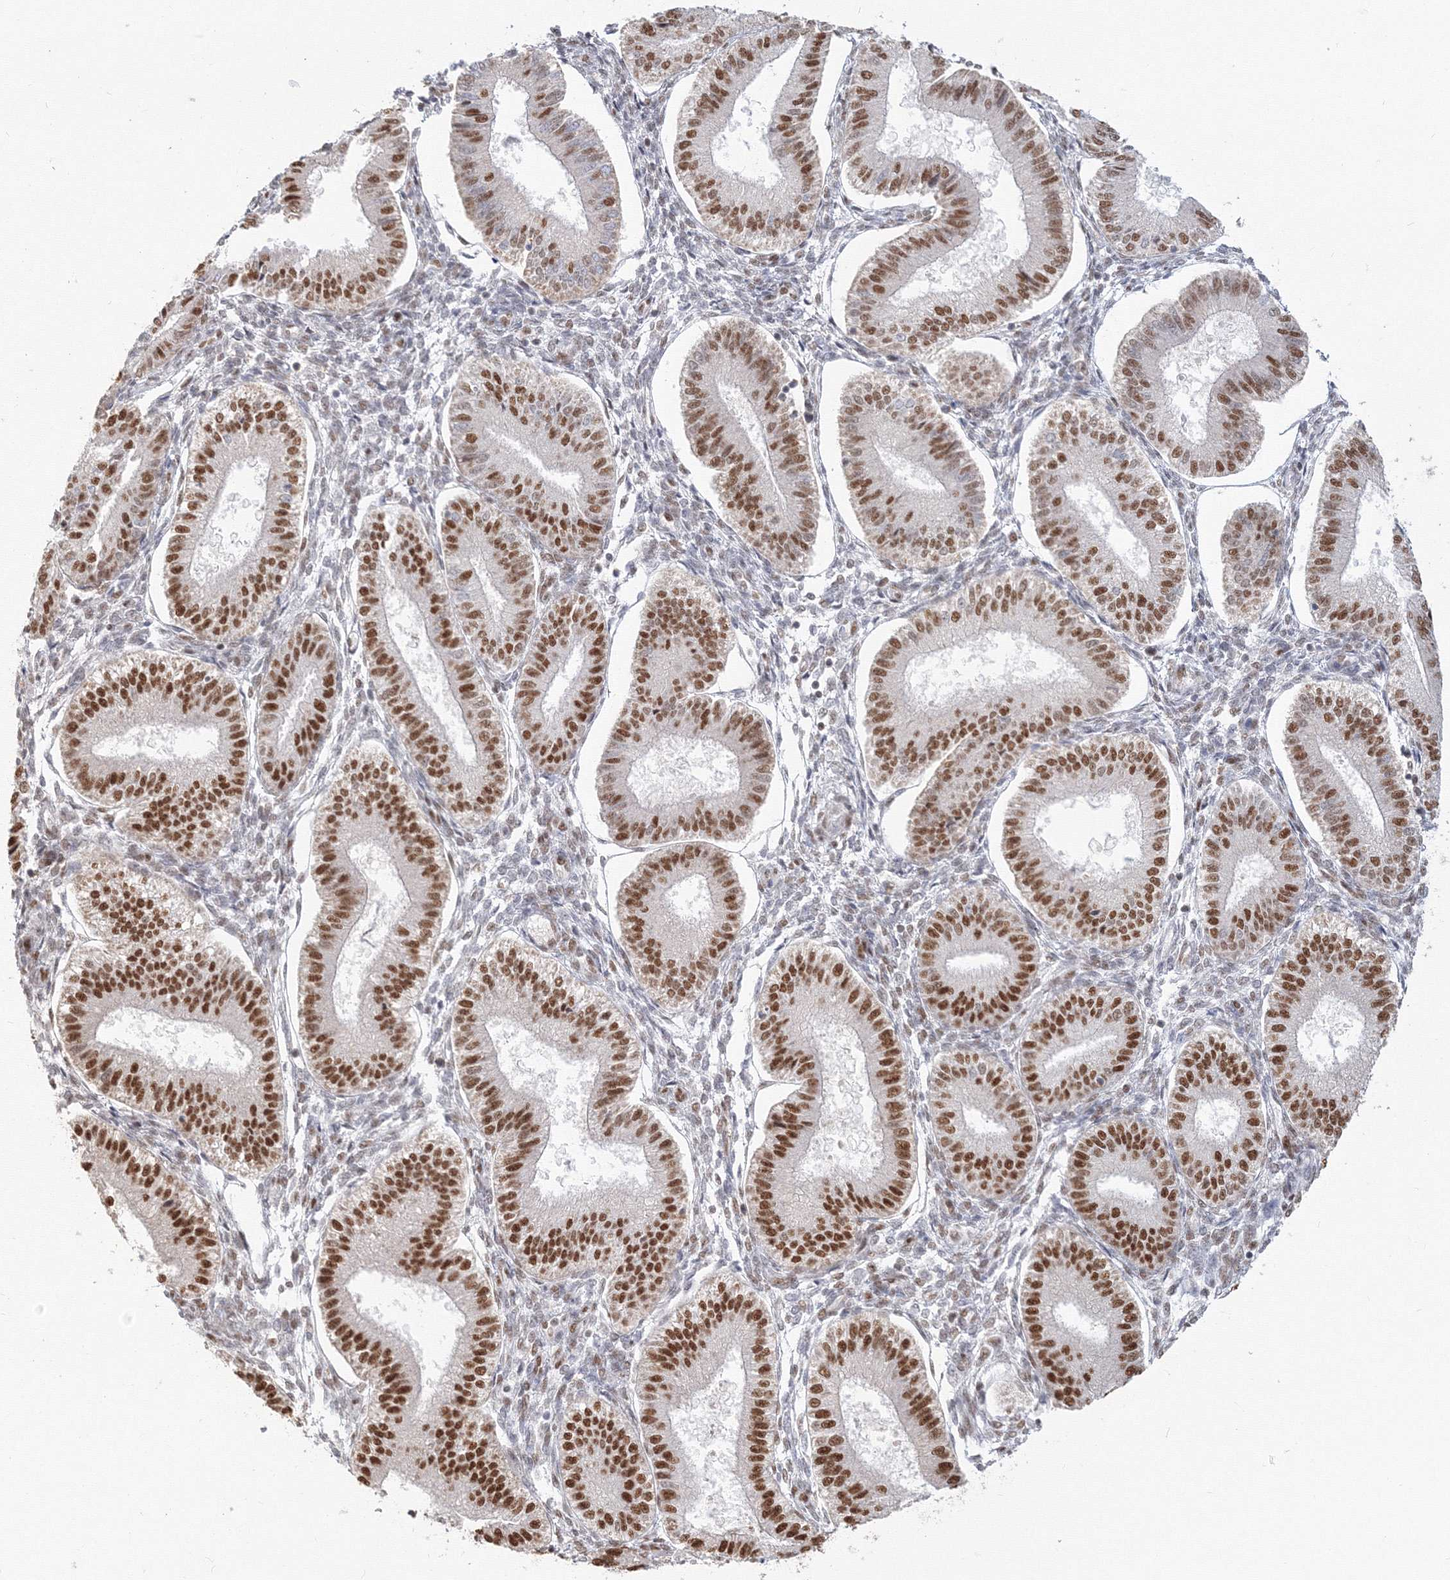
{"staining": {"intensity": "moderate", "quantity": "25%-75%", "location": "nuclear"}, "tissue": "endometrium", "cell_type": "Cells in endometrial stroma", "image_type": "normal", "snomed": [{"axis": "morphology", "description": "Normal tissue, NOS"}, {"axis": "topography", "description": "Endometrium"}], "caption": "Moderate nuclear expression for a protein is seen in approximately 25%-75% of cells in endometrial stroma of normal endometrium using IHC.", "gene": "PPP4R2", "patient": {"sex": "female", "age": 39}}